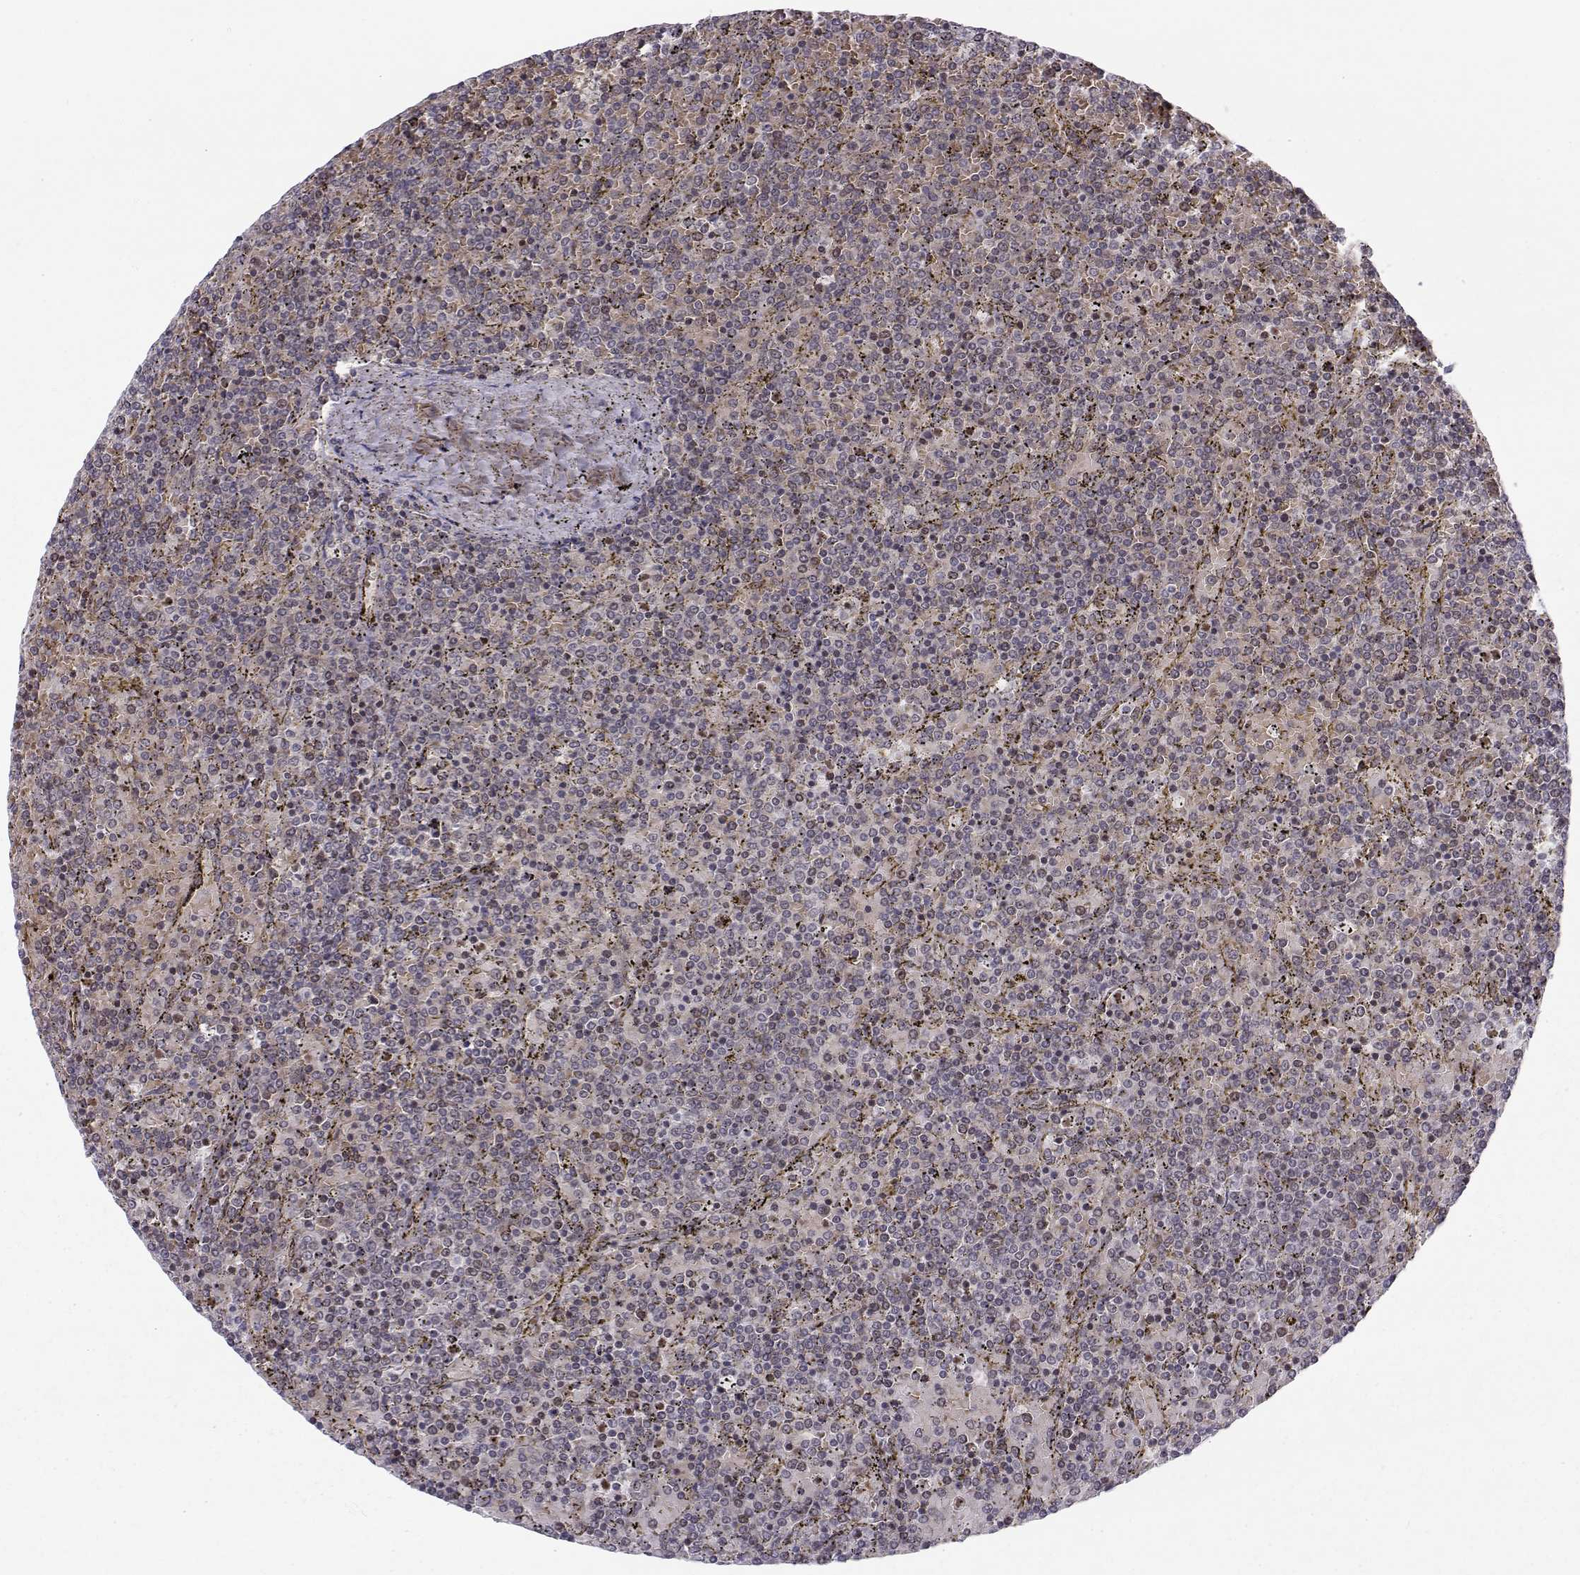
{"staining": {"intensity": "negative", "quantity": "none", "location": "none"}, "tissue": "lymphoma", "cell_type": "Tumor cells", "image_type": "cancer", "snomed": [{"axis": "morphology", "description": "Malignant lymphoma, non-Hodgkin's type, Low grade"}, {"axis": "topography", "description": "Spleen"}], "caption": "The immunohistochemistry (IHC) image has no significant positivity in tumor cells of low-grade malignant lymphoma, non-Hodgkin's type tissue.", "gene": "KIF13B", "patient": {"sex": "female", "age": 77}}